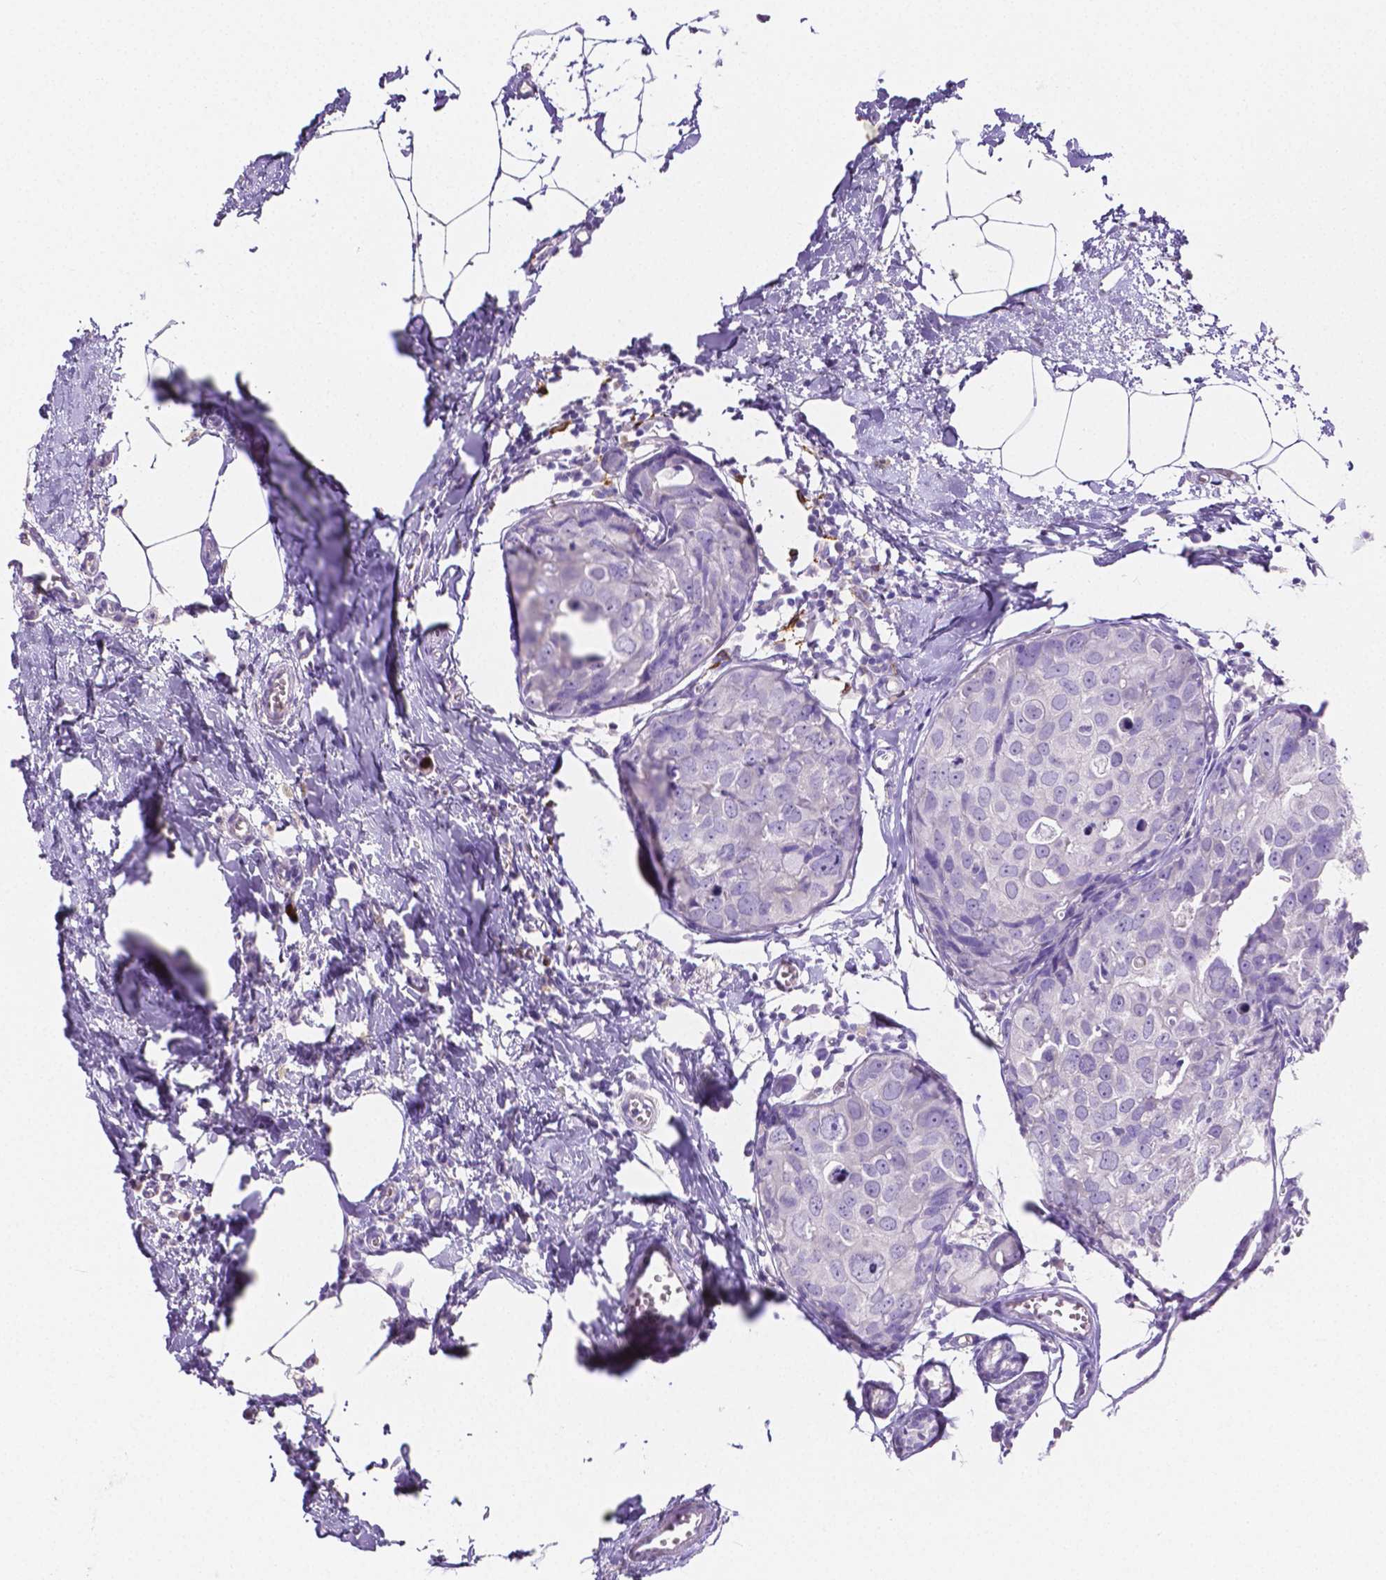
{"staining": {"intensity": "negative", "quantity": "none", "location": "none"}, "tissue": "breast cancer", "cell_type": "Tumor cells", "image_type": "cancer", "snomed": [{"axis": "morphology", "description": "Duct carcinoma"}, {"axis": "topography", "description": "Breast"}], "caption": "This image is of breast cancer stained with IHC to label a protein in brown with the nuclei are counter-stained blue. There is no expression in tumor cells. The staining was performed using DAB to visualize the protein expression in brown, while the nuclei were stained in blue with hematoxylin (Magnification: 20x).", "gene": "MMP9", "patient": {"sex": "female", "age": 38}}